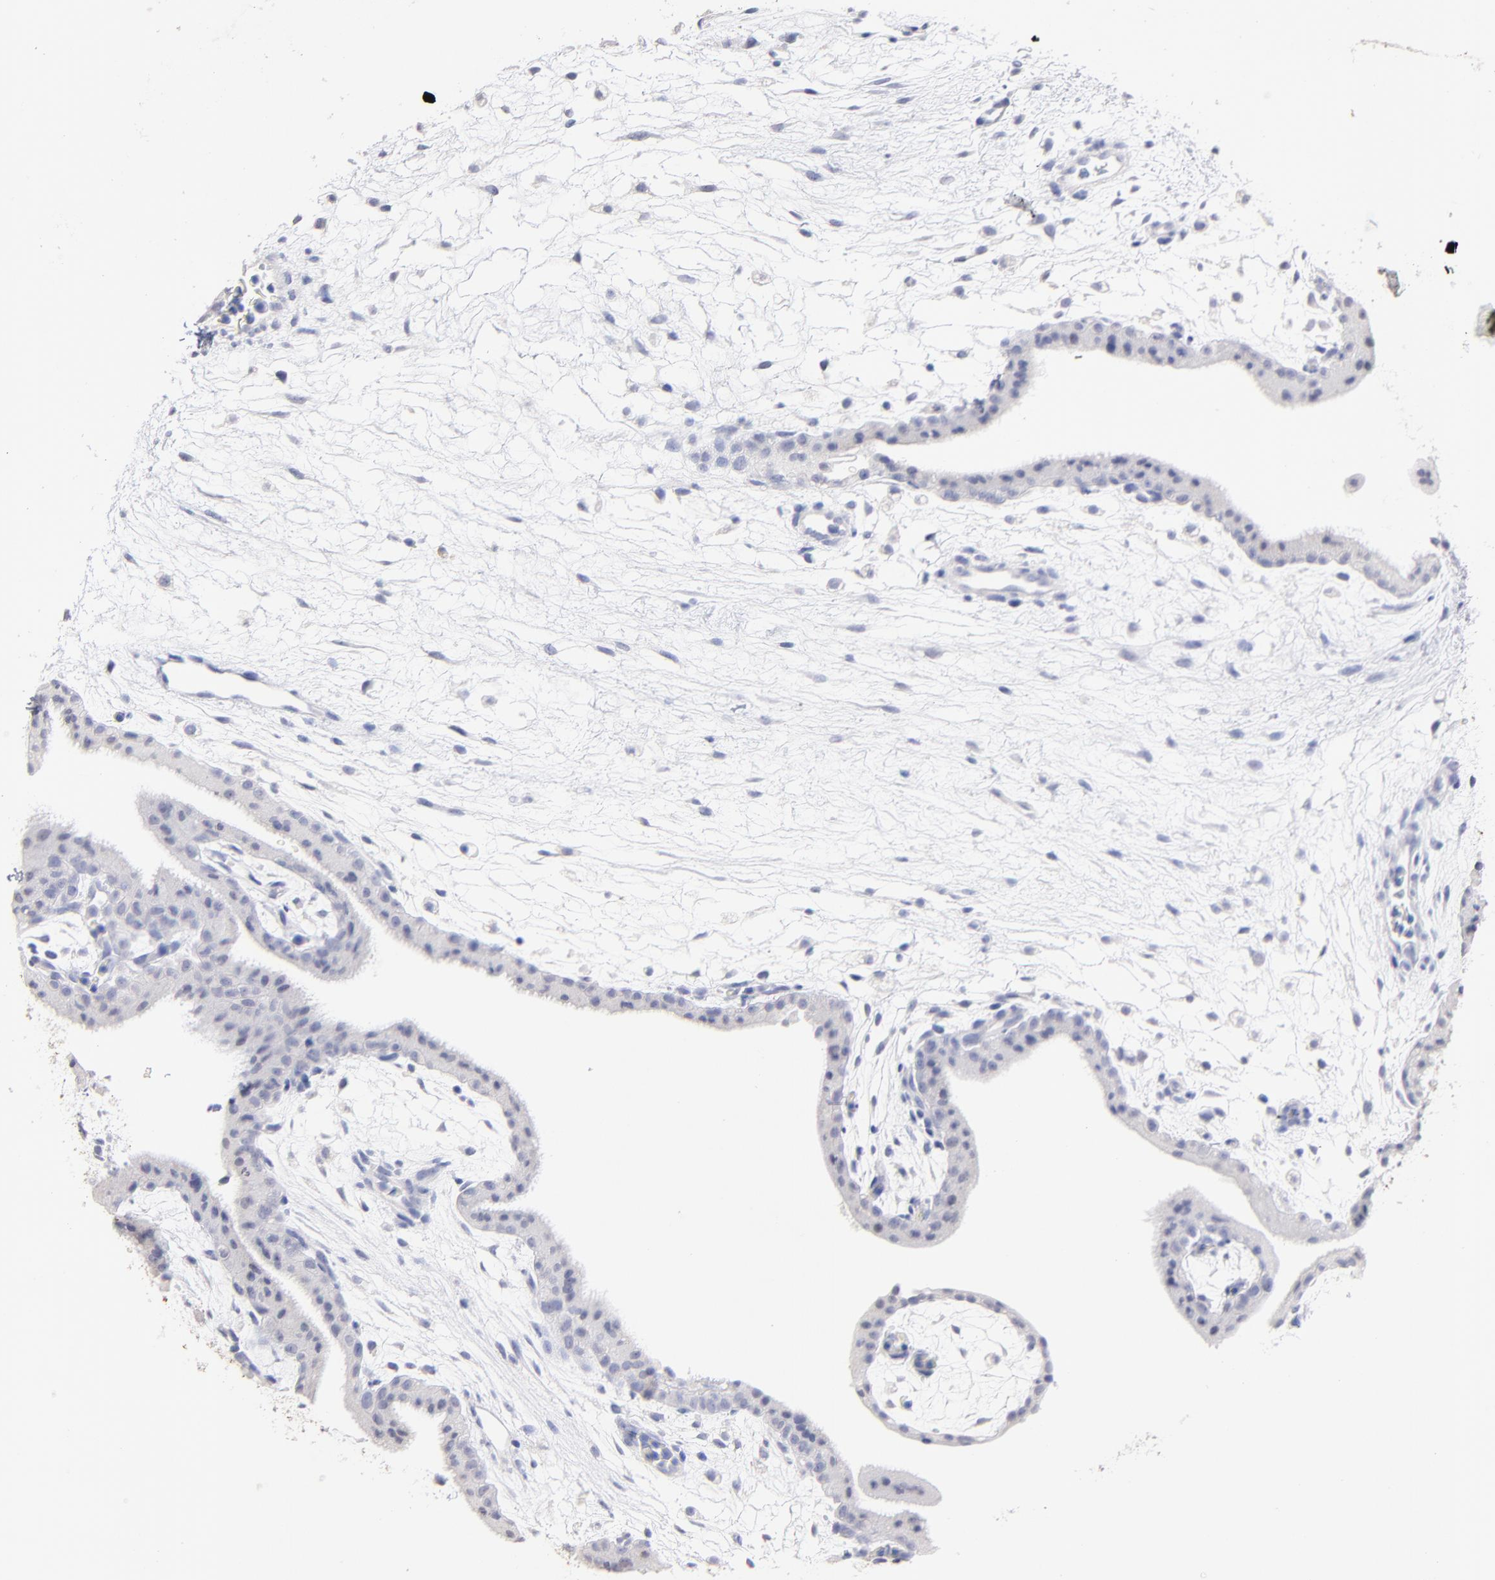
{"staining": {"intensity": "negative", "quantity": "none", "location": "none"}, "tissue": "placenta", "cell_type": "Decidual cells", "image_type": "normal", "snomed": [{"axis": "morphology", "description": "Normal tissue, NOS"}, {"axis": "topography", "description": "Placenta"}], "caption": "Immunohistochemical staining of benign human placenta exhibits no significant staining in decidual cells.", "gene": "CFAP57", "patient": {"sex": "female", "age": 35}}